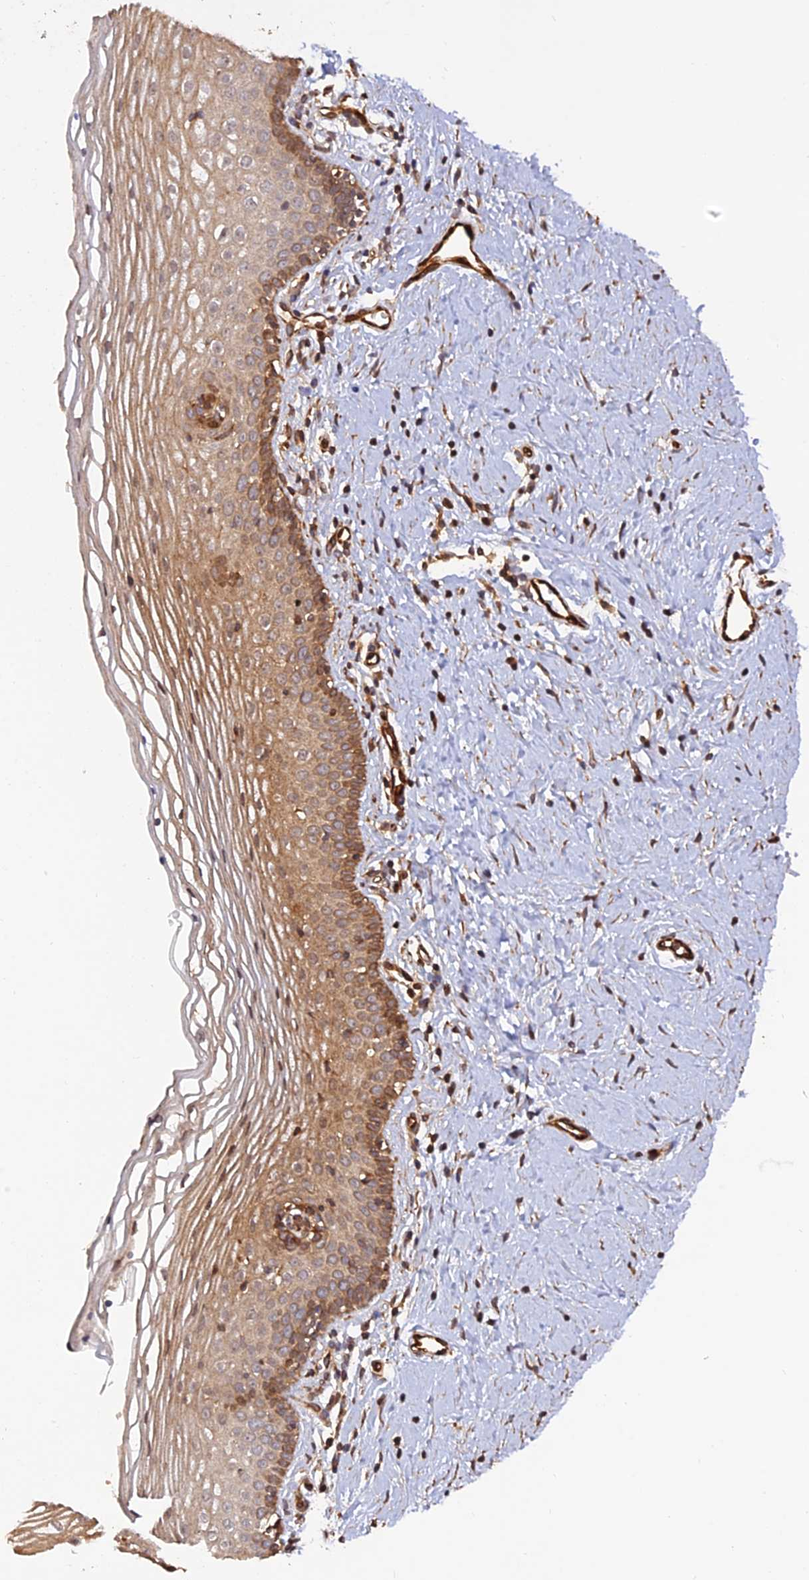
{"staining": {"intensity": "strong", "quantity": ">75%", "location": "cytoplasmic/membranous"}, "tissue": "vagina", "cell_type": "Squamous epithelial cells", "image_type": "normal", "snomed": [{"axis": "morphology", "description": "Normal tissue, NOS"}, {"axis": "topography", "description": "Vagina"}], "caption": "Immunohistochemistry (IHC) of benign vagina displays high levels of strong cytoplasmic/membranous positivity in approximately >75% of squamous epithelial cells. (Brightfield microscopy of DAB IHC at high magnification).", "gene": "CREBL2", "patient": {"sex": "female", "age": 32}}